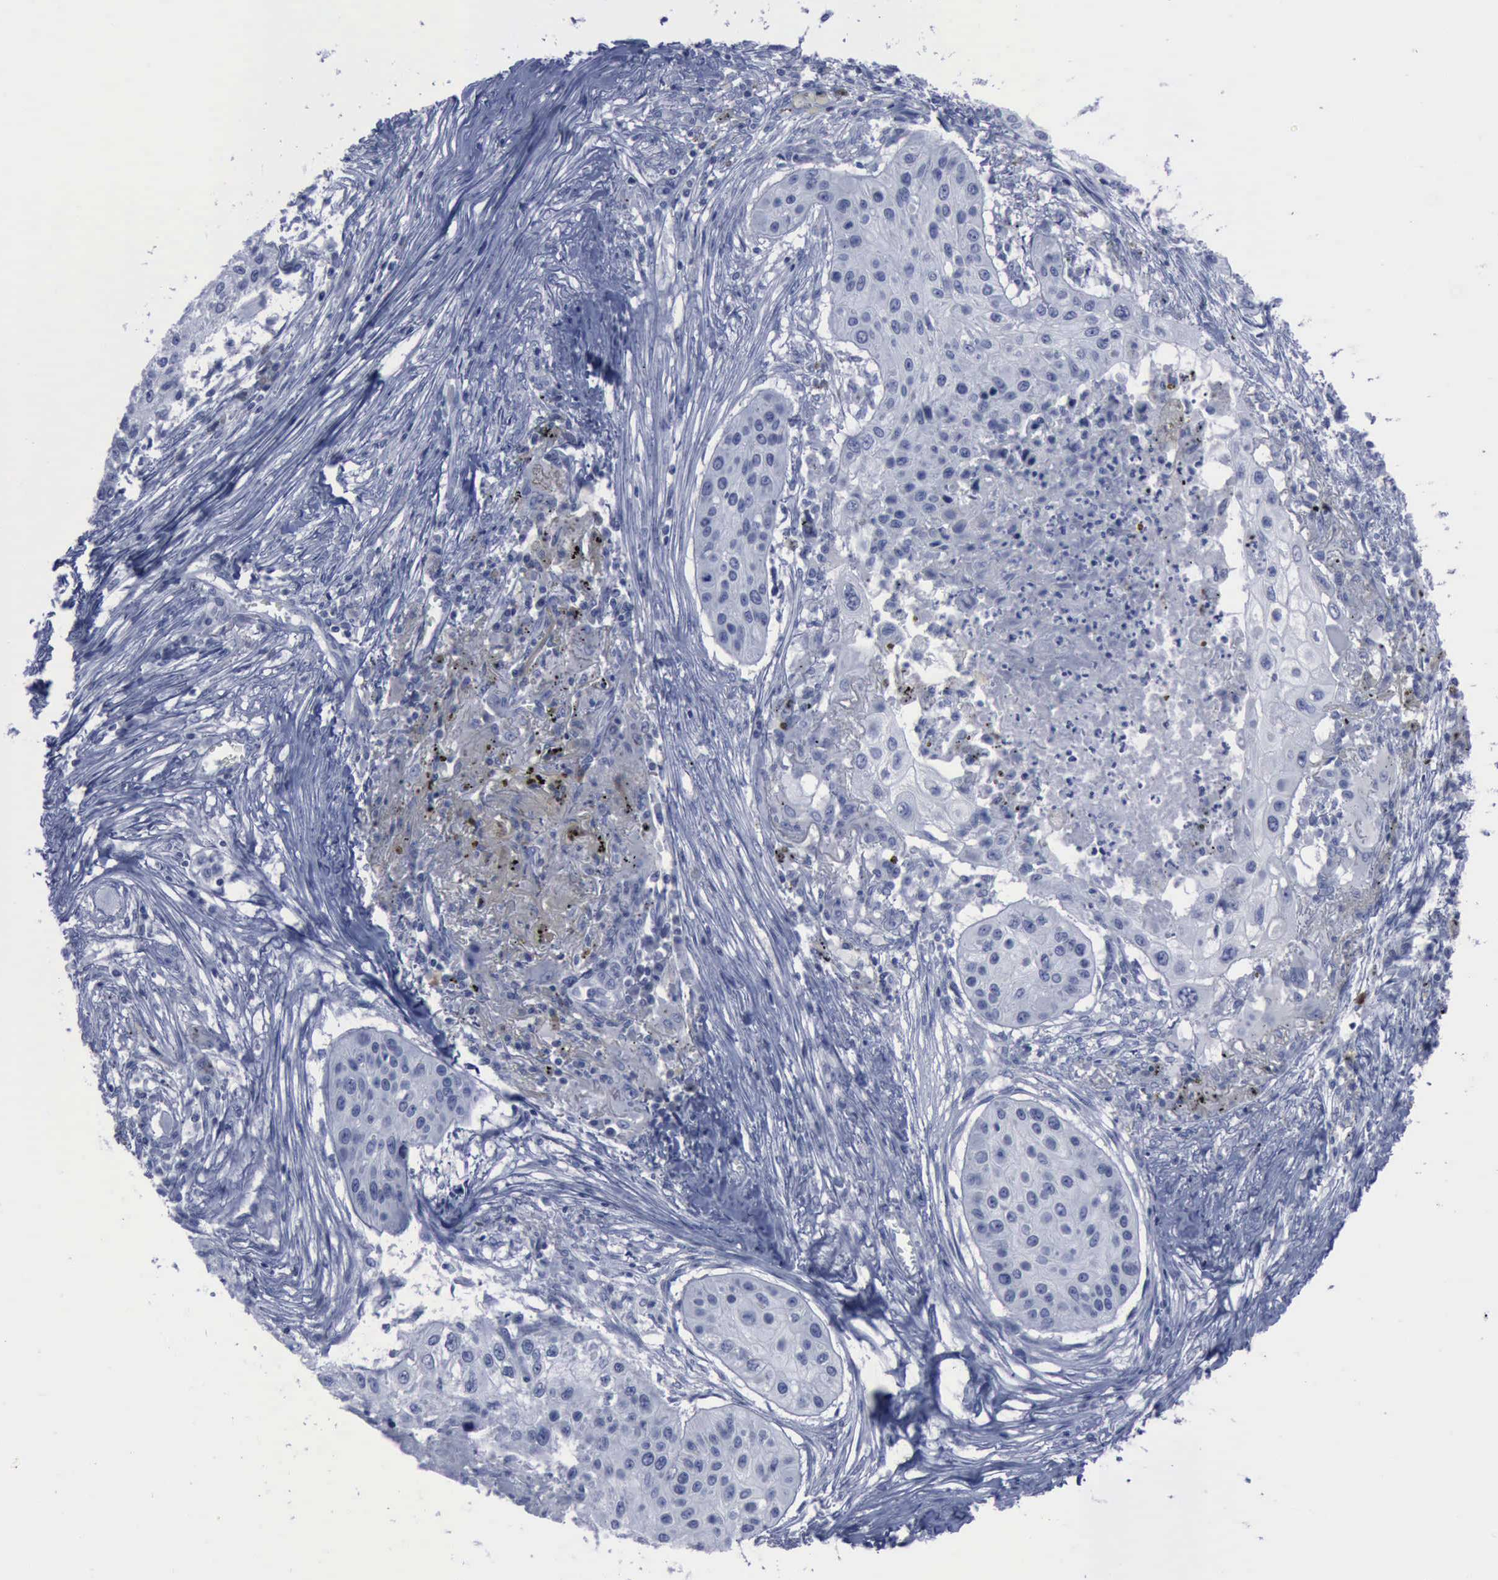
{"staining": {"intensity": "negative", "quantity": "none", "location": "none"}, "tissue": "lung cancer", "cell_type": "Tumor cells", "image_type": "cancer", "snomed": [{"axis": "morphology", "description": "Squamous cell carcinoma, NOS"}, {"axis": "topography", "description": "Lung"}], "caption": "This is a photomicrograph of IHC staining of lung squamous cell carcinoma, which shows no staining in tumor cells.", "gene": "NGFR", "patient": {"sex": "male", "age": 71}}